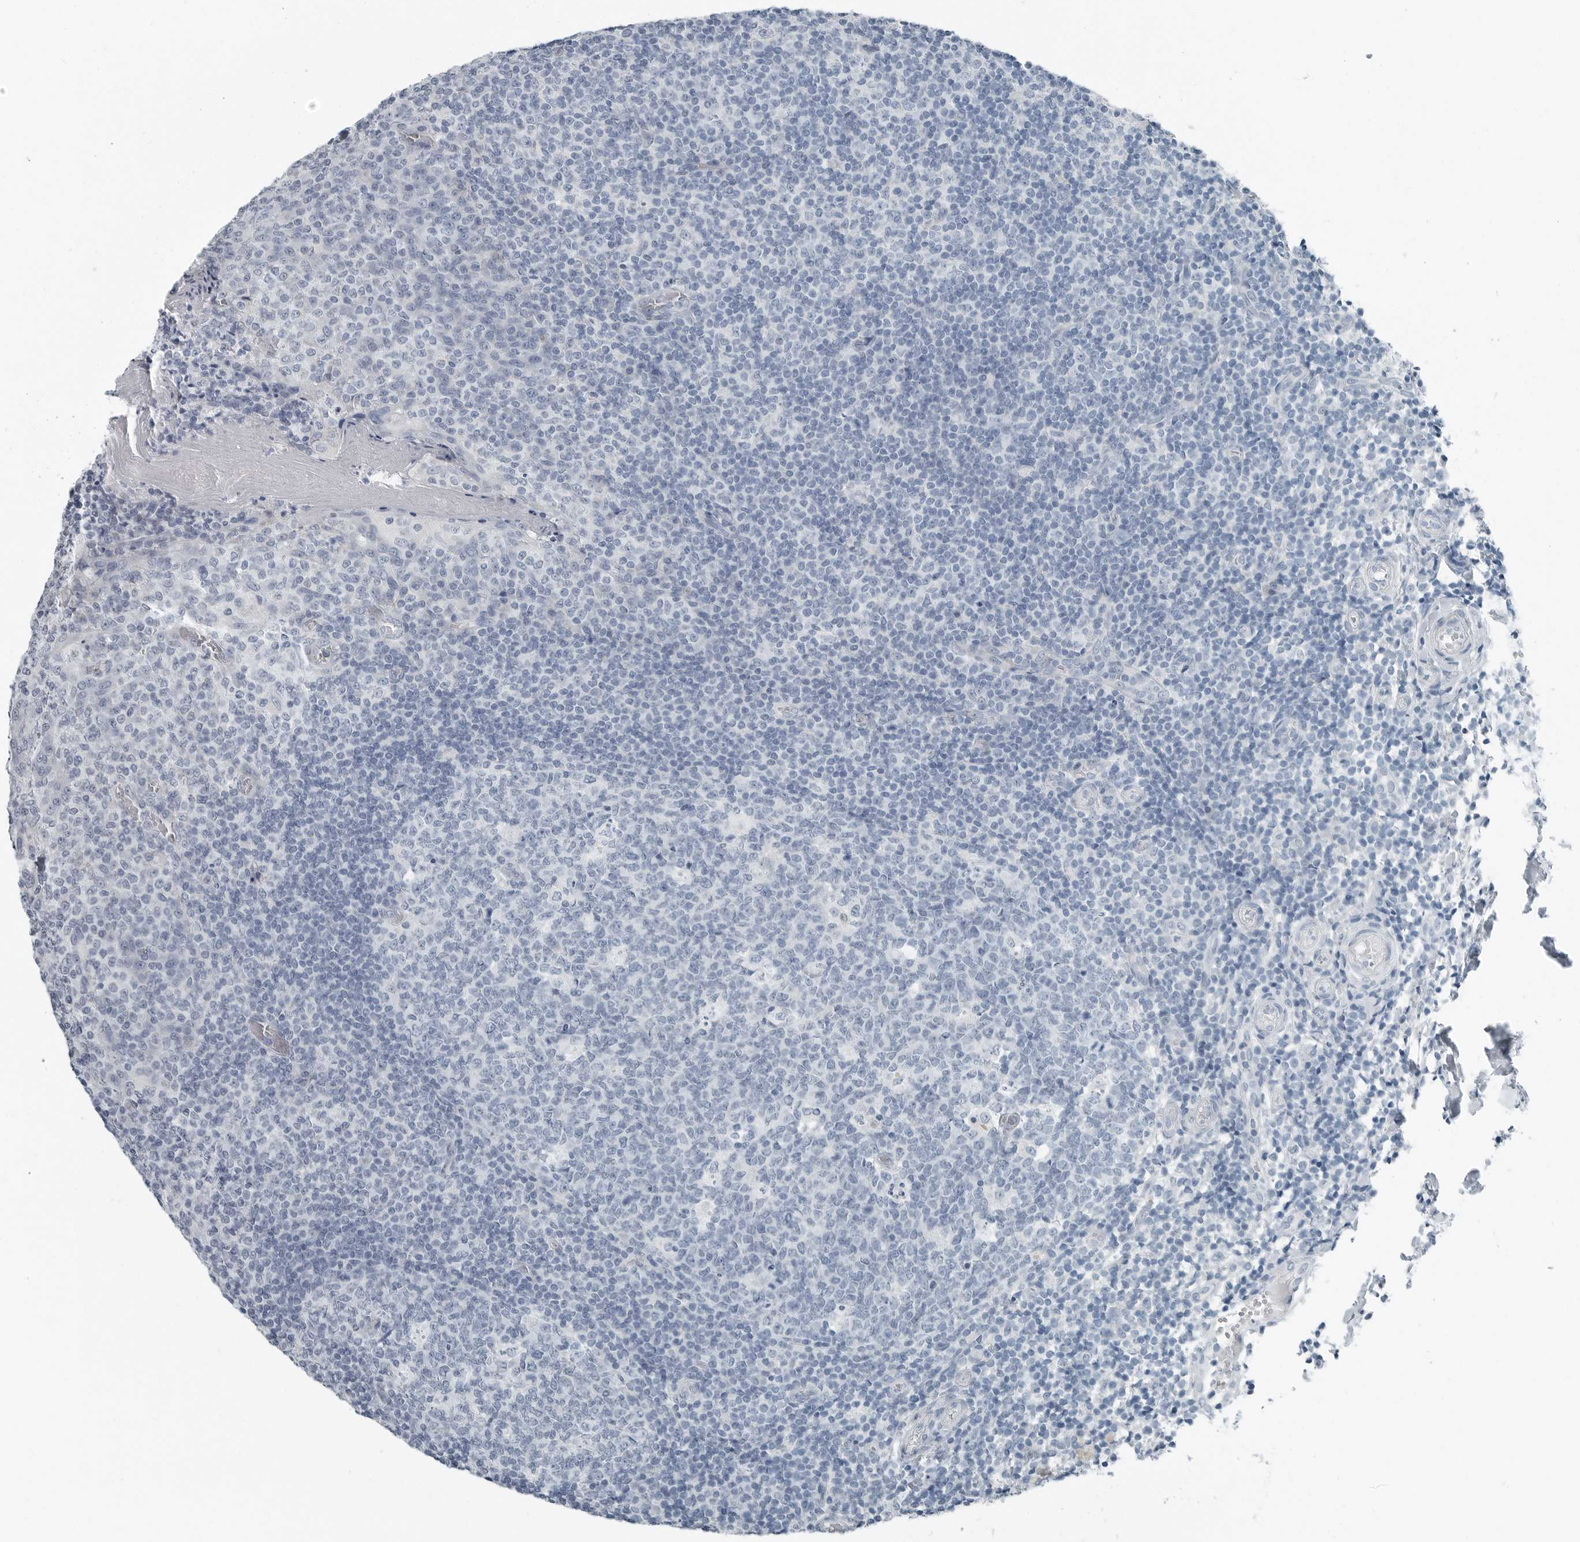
{"staining": {"intensity": "negative", "quantity": "none", "location": "none"}, "tissue": "tonsil", "cell_type": "Germinal center cells", "image_type": "normal", "snomed": [{"axis": "morphology", "description": "Normal tissue, NOS"}, {"axis": "topography", "description": "Tonsil"}], "caption": "Immunohistochemical staining of normal human tonsil displays no significant positivity in germinal center cells. Nuclei are stained in blue.", "gene": "ZPBP2", "patient": {"sex": "female", "age": 19}}